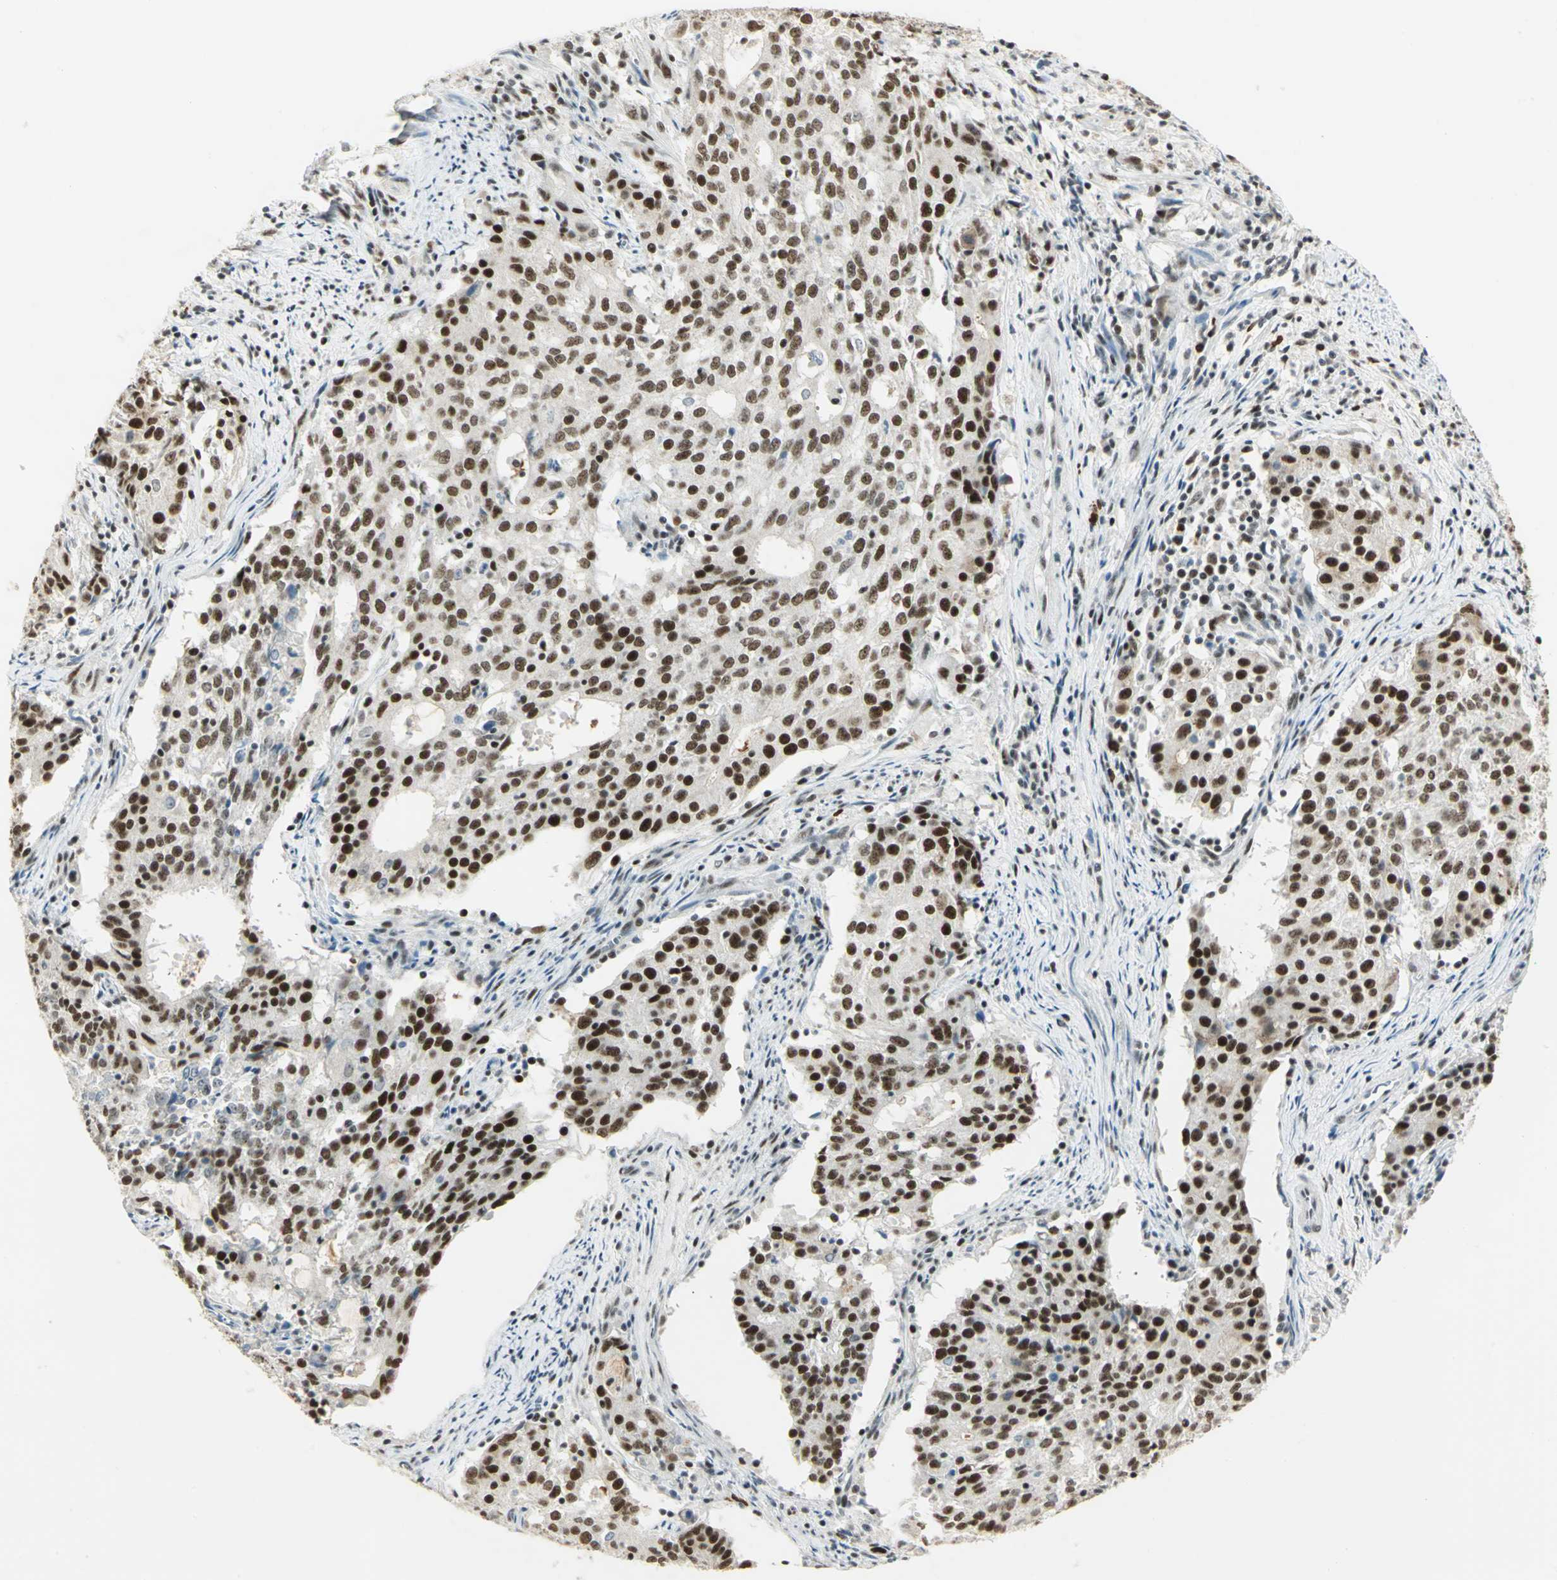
{"staining": {"intensity": "strong", "quantity": ">75%", "location": "nuclear"}, "tissue": "cervical cancer", "cell_type": "Tumor cells", "image_type": "cancer", "snomed": [{"axis": "morphology", "description": "Adenocarcinoma, NOS"}, {"axis": "topography", "description": "Cervix"}], "caption": "A micrograph showing strong nuclear staining in about >75% of tumor cells in adenocarcinoma (cervical), as visualized by brown immunohistochemical staining.", "gene": "CCNT1", "patient": {"sex": "female", "age": 44}}